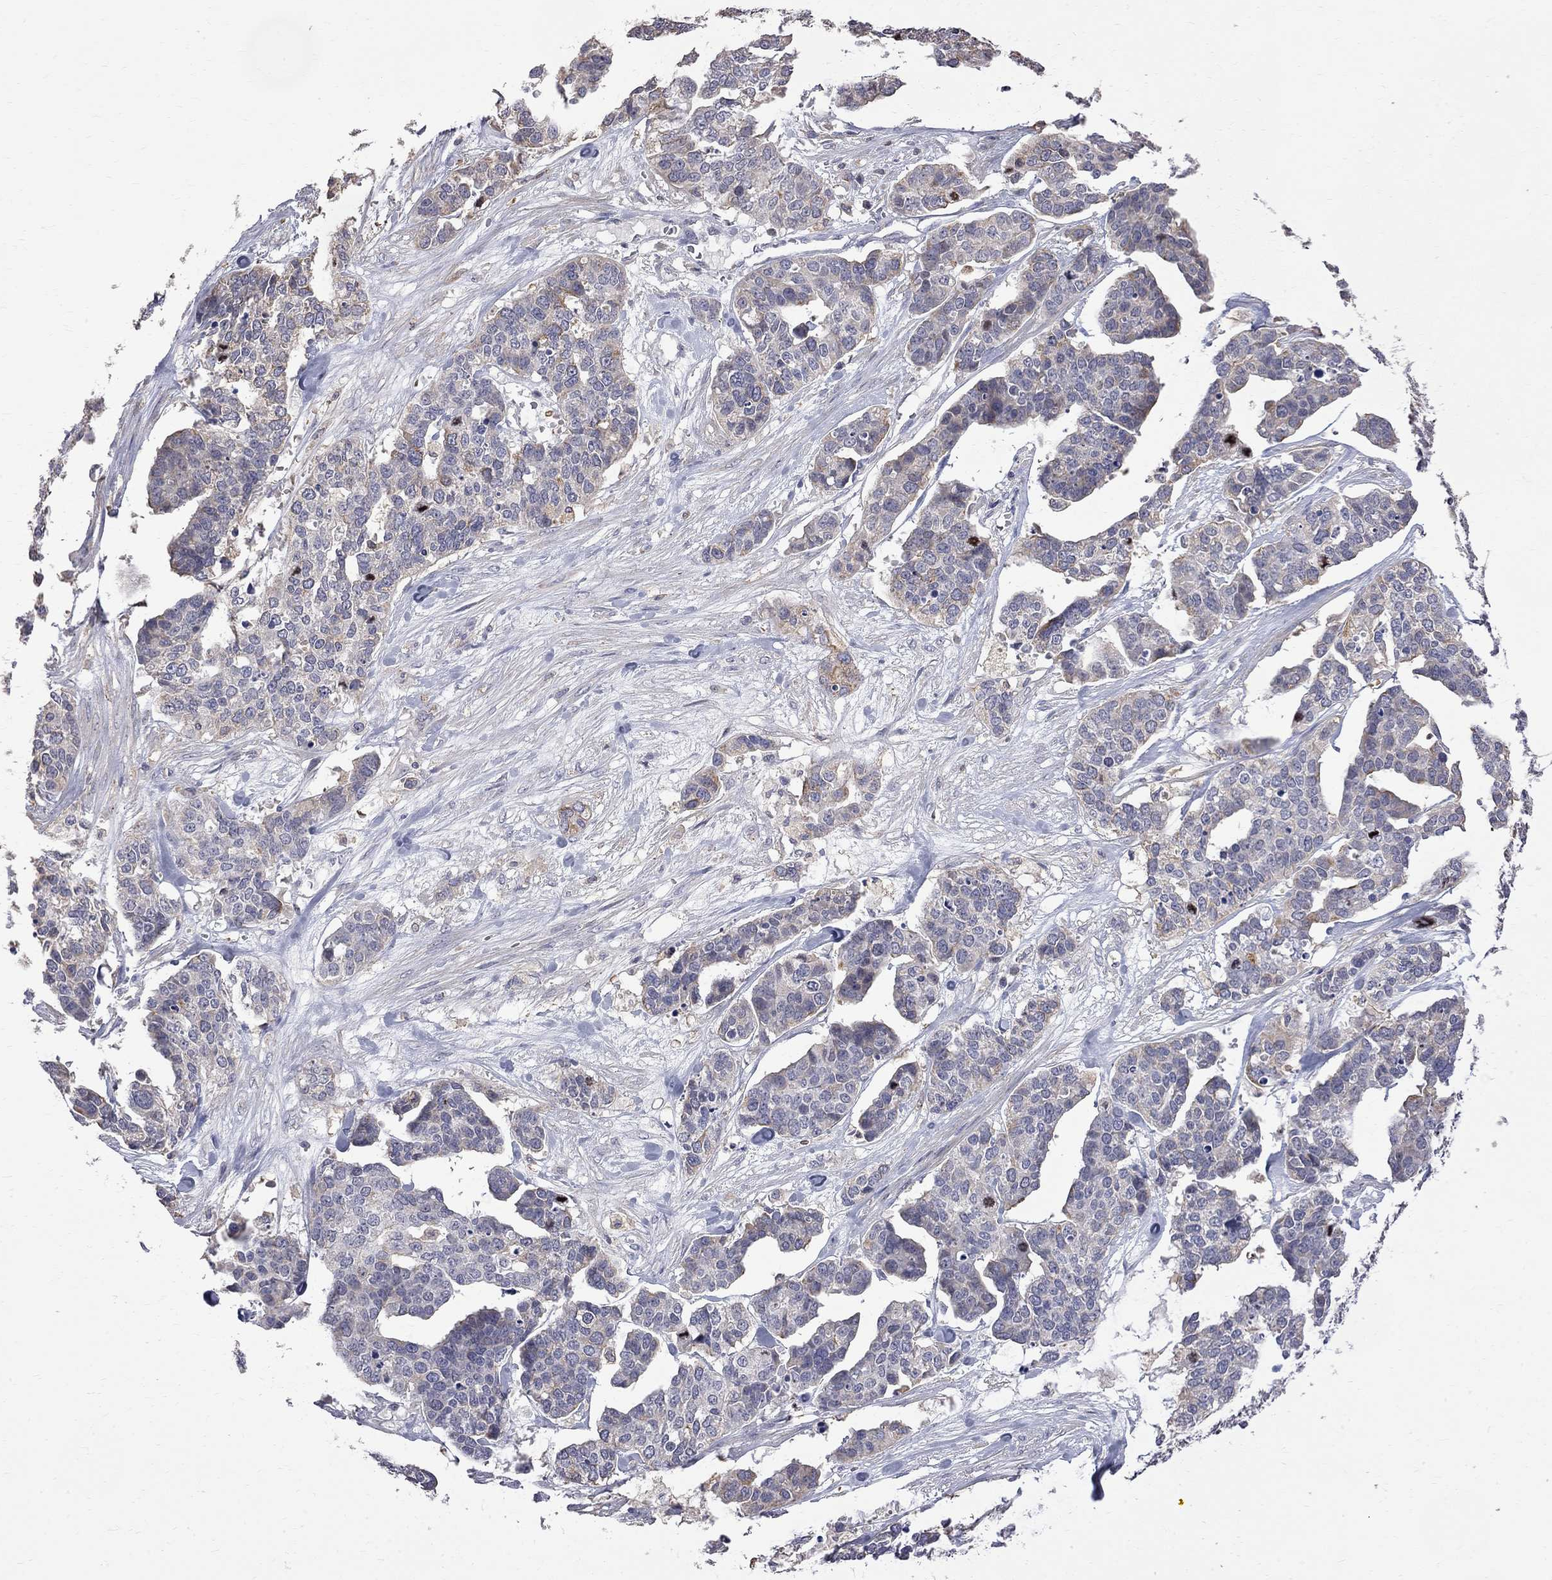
{"staining": {"intensity": "negative", "quantity": "none", "location": "none"}, "tissue": "ovarian cancer", "cell_type": "Tumor cells", "image_type": "cancer", "snomed": [{"axis": "morphology", "description": "Carcinoma, endometroid"}, {"axis": "topography", "description": "Ovary"}], "caption": "Tumor cells show no significant expression in ovarian endometroid carcinoma.", "gene": "CKAP2", "patient": {"sex": "female", "age": 65}}